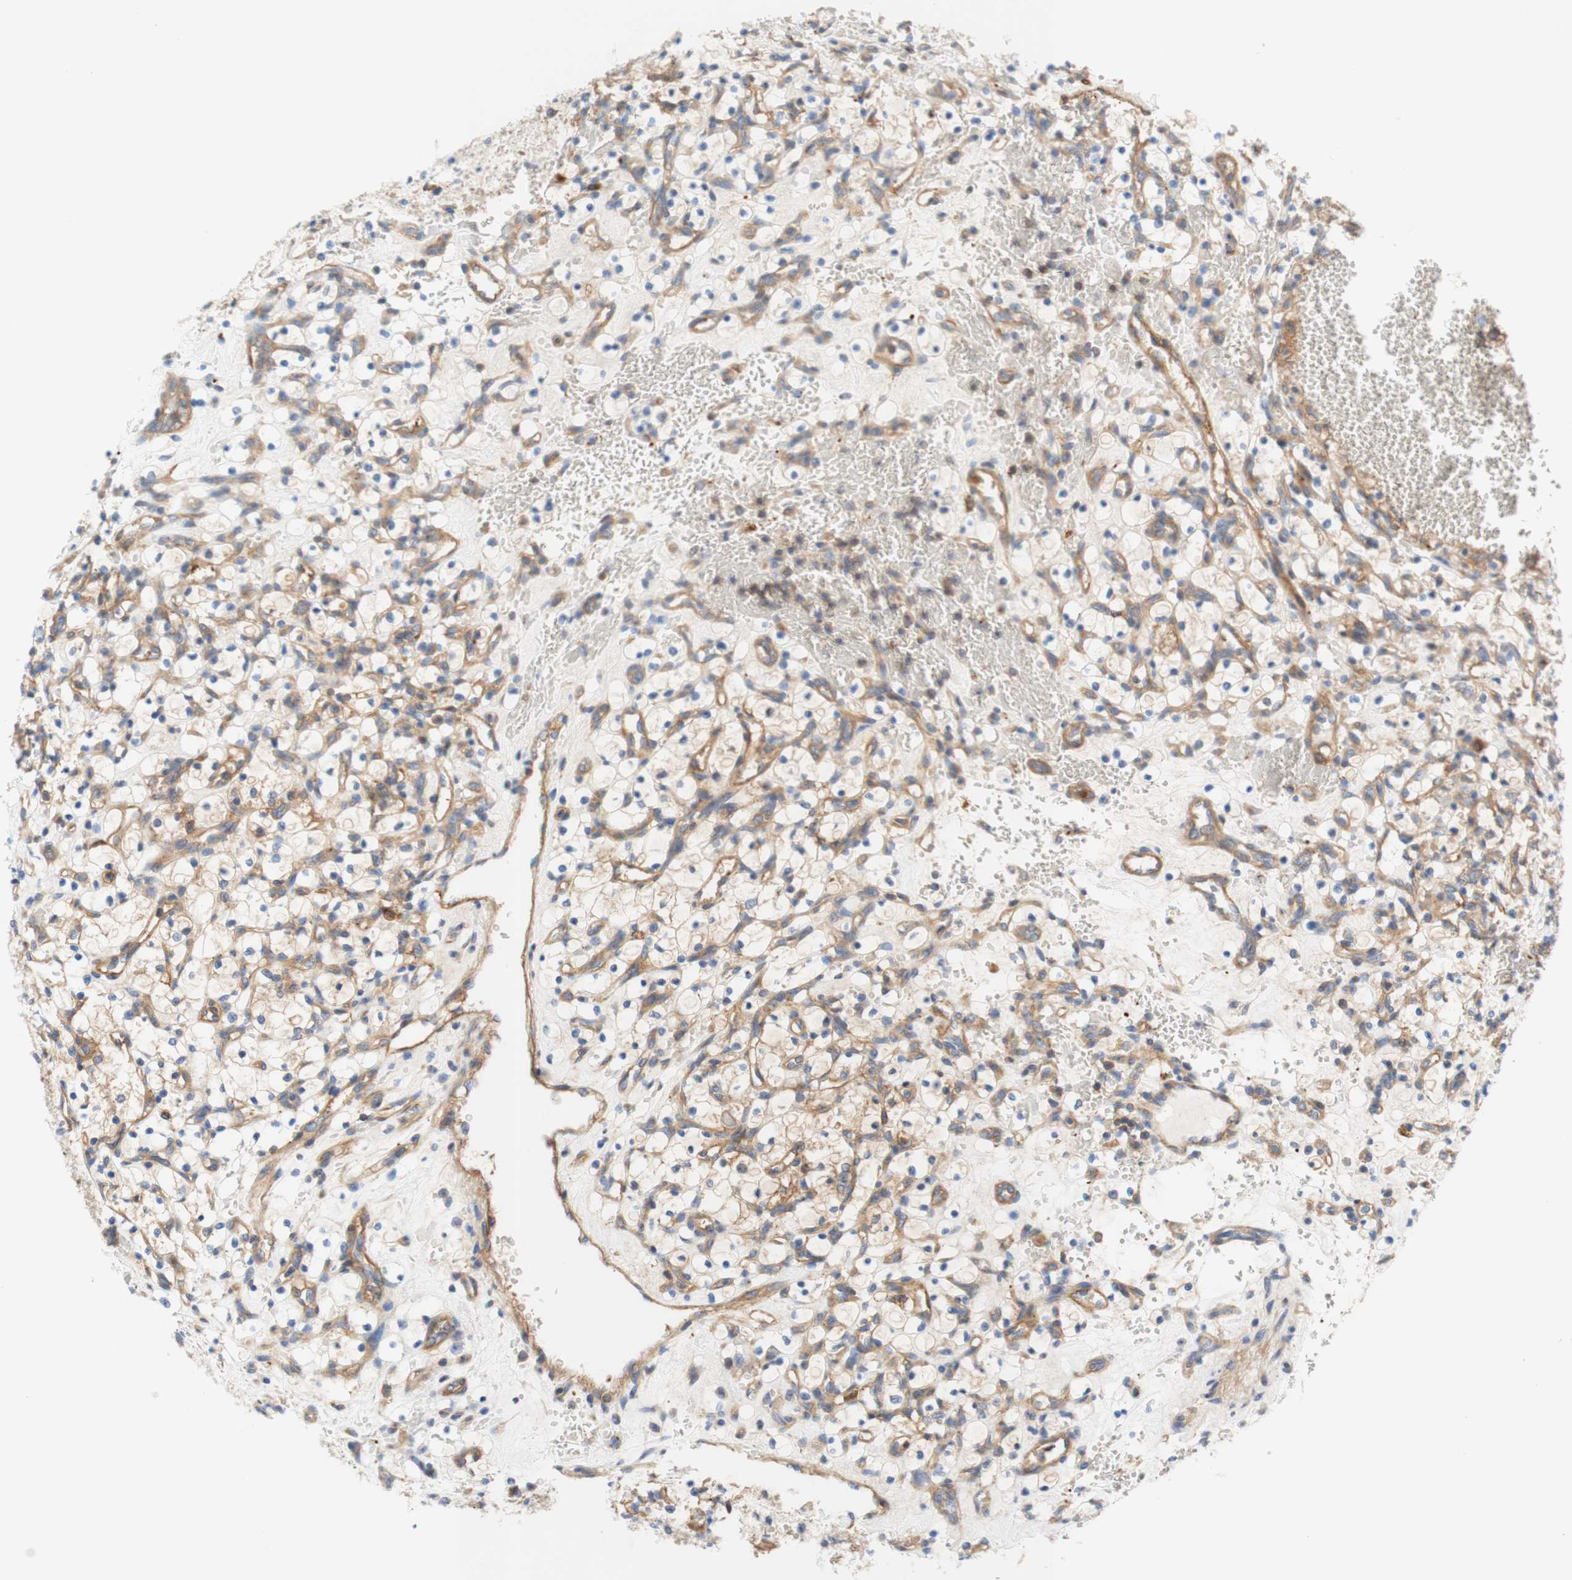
{"staining": {"intensity": "weak", "quantity": "25%-75%", "location": "cytoplasmic/membranous"}, "tissue": "renal cancer", "cell_type": "Tumor cells", "image_type": "cancer", "snomed": [{"axis": "morphology", "description": "Adenocarcinoma, NOS"}, {"axis": "topography", "description": "Kidney"}], "caption": "Renal cancer tissue reveals weak cytoplasmic/membranous staining in approximately 25%-75% of tumor cells, visualized by immunohistochemistry.", "gene": "STOM", "patient": {"sex": "female", "age": 69}}